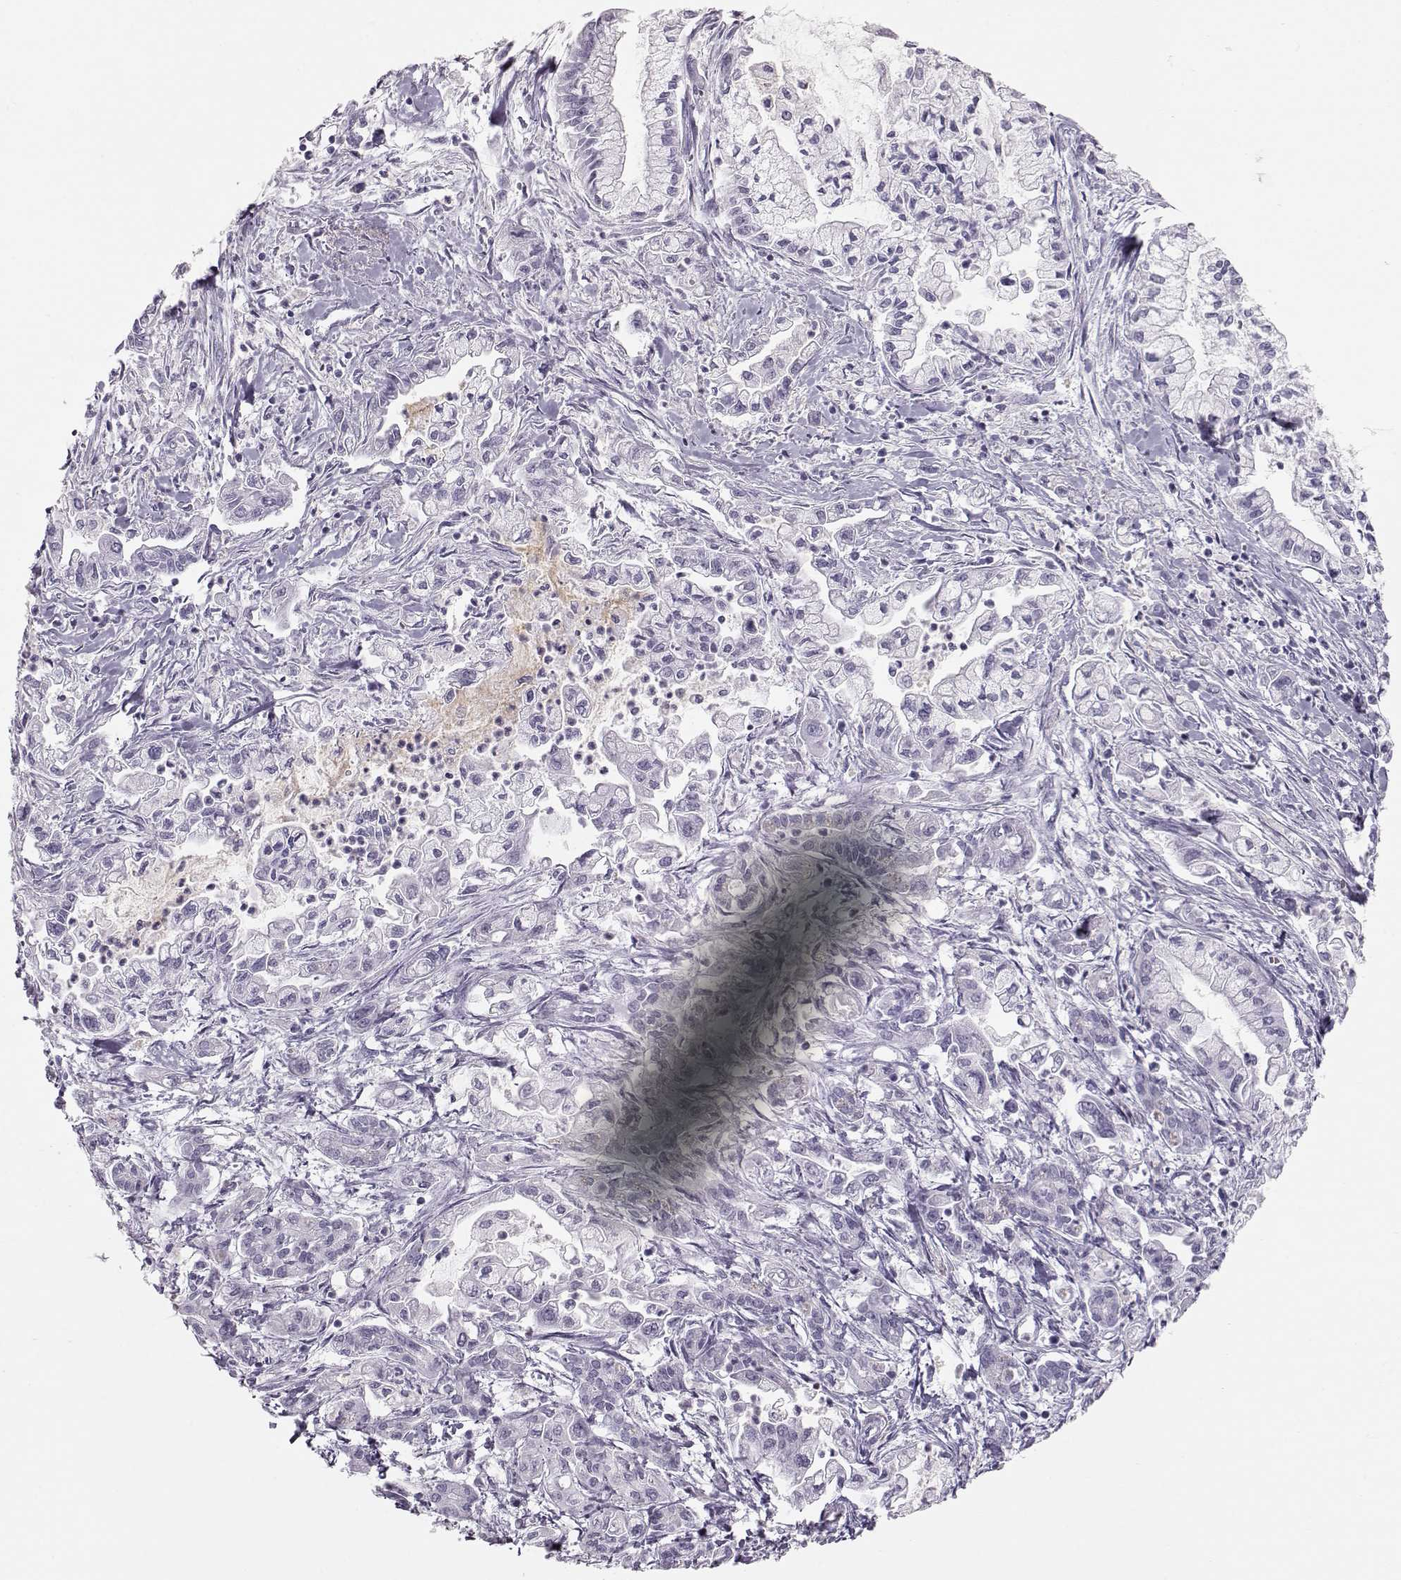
{"staining": {"intensity": "negative", "quantity": "none", "location": "none"}, "tissue": "pancreatic cancer", "cell_type": "Tumor cells", "image_type": "cancer", "snomed": [{"axis": "morphology", "description": "Adenocarcinoma, NOS"}, {"axis": "topography", "description": "Pancreas"}], "caption": "Immunohistochemistry (IHC) micrograph of human pancreatic cancer stained for a protein (brown), which displays no expression in tumor cells. The staining was performed using DAB (3,3'-diaminobenzidine) to visualize the protein expression in brown, while the nuclei were stained in blue with hematoxylin (Magnification: 20x).", "gene": "MIP", "patient": {"sex": "male", "age": 54}}